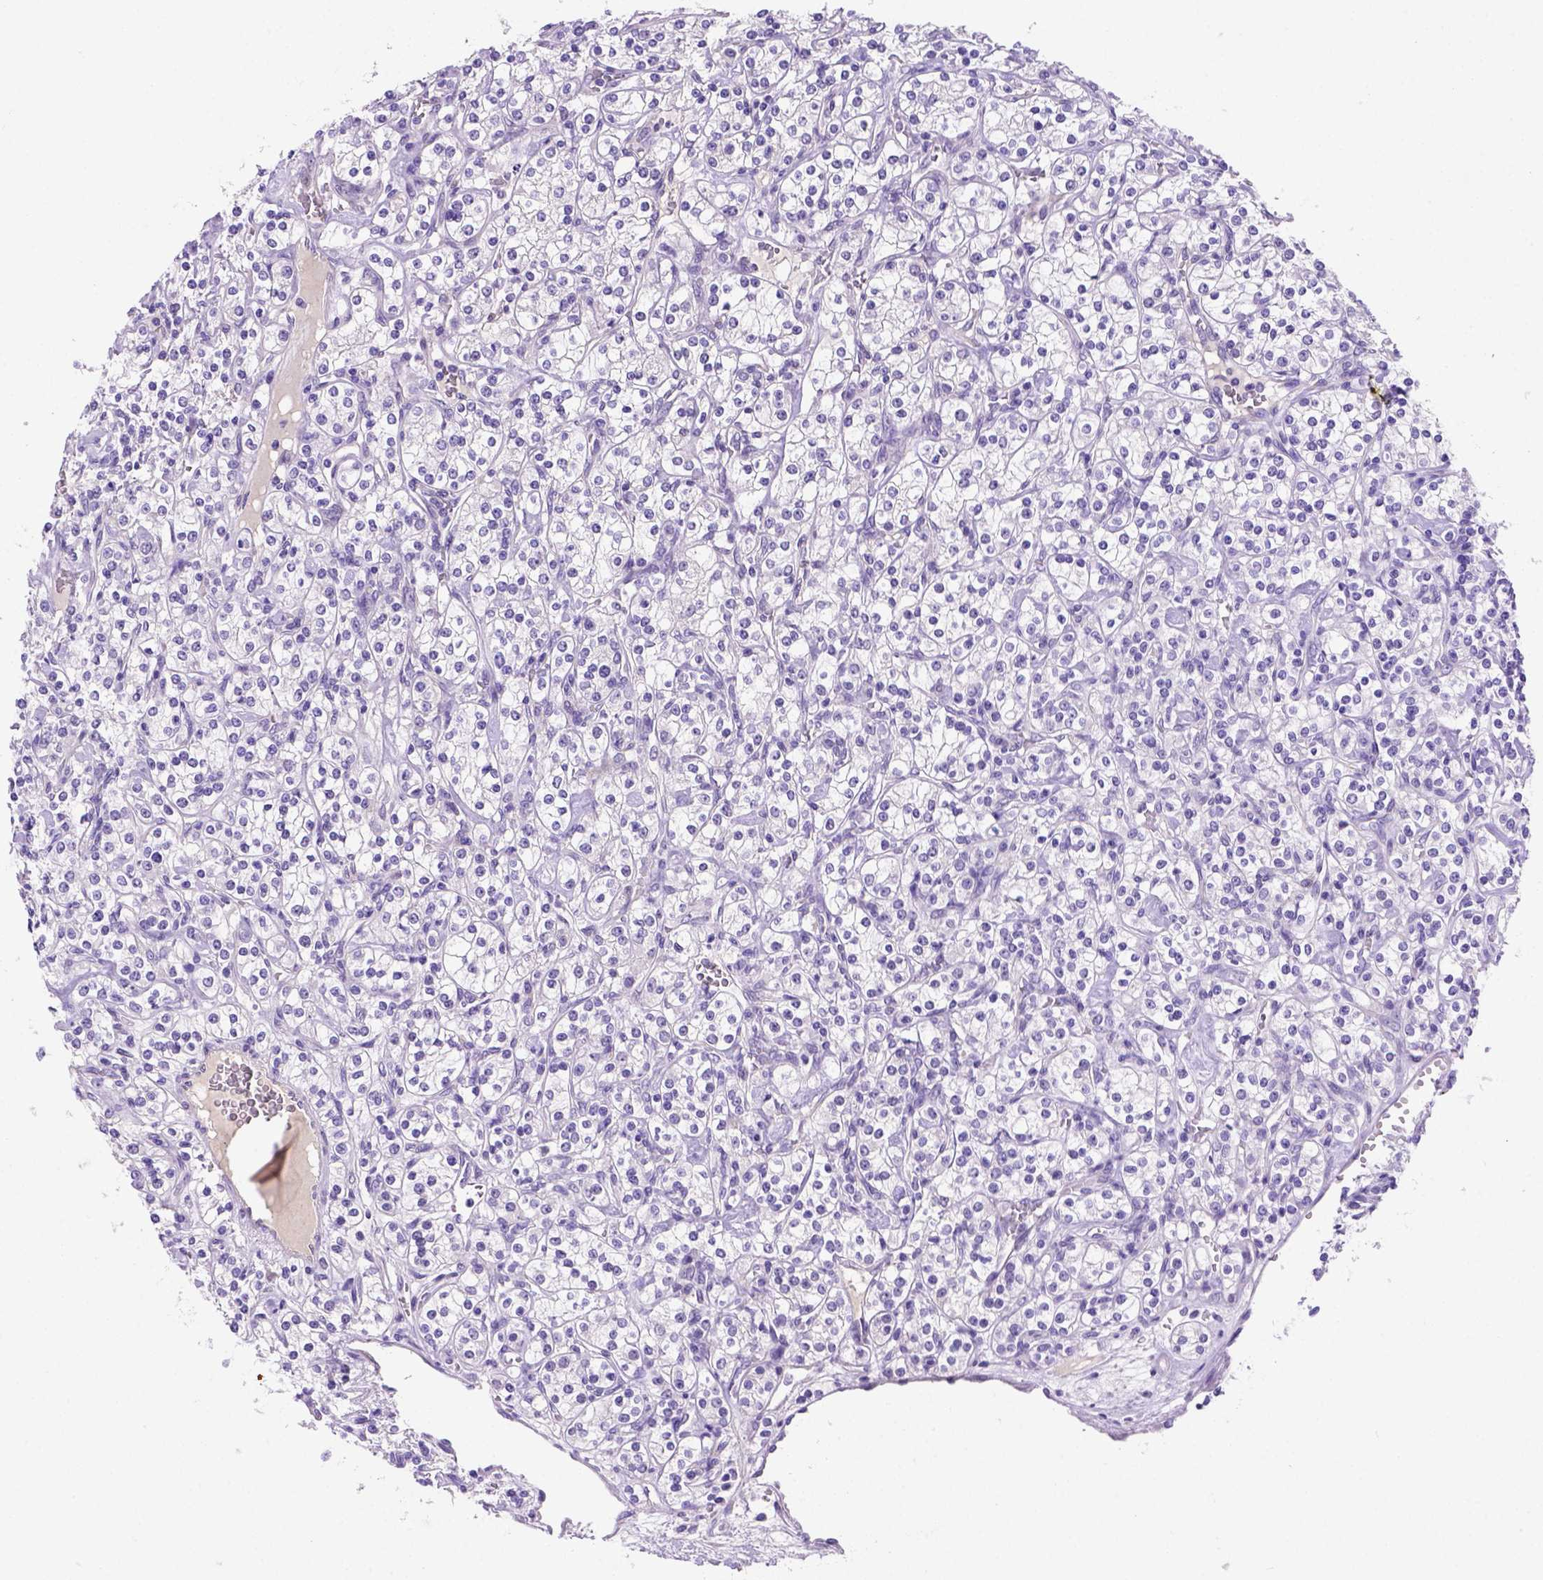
{"staining": {"intensity": "negative", "quantity": "none", "location": "none"}, "tissue": "renal cancer", "cell_type": "Tumor cells", "image_type": "cancer", "snomed": [{"axis": "morphology", "description": "Adenocarcinoma, NOS"}, {"axis": "topography", "description": "Kidney"}], "caption": "Micrograph shows no protein staining in tumor cells of renal cancer (adenocarcinoma) tissue.", "gene": "FAM81B", "patient": {"sex": "male", "age": 77}}